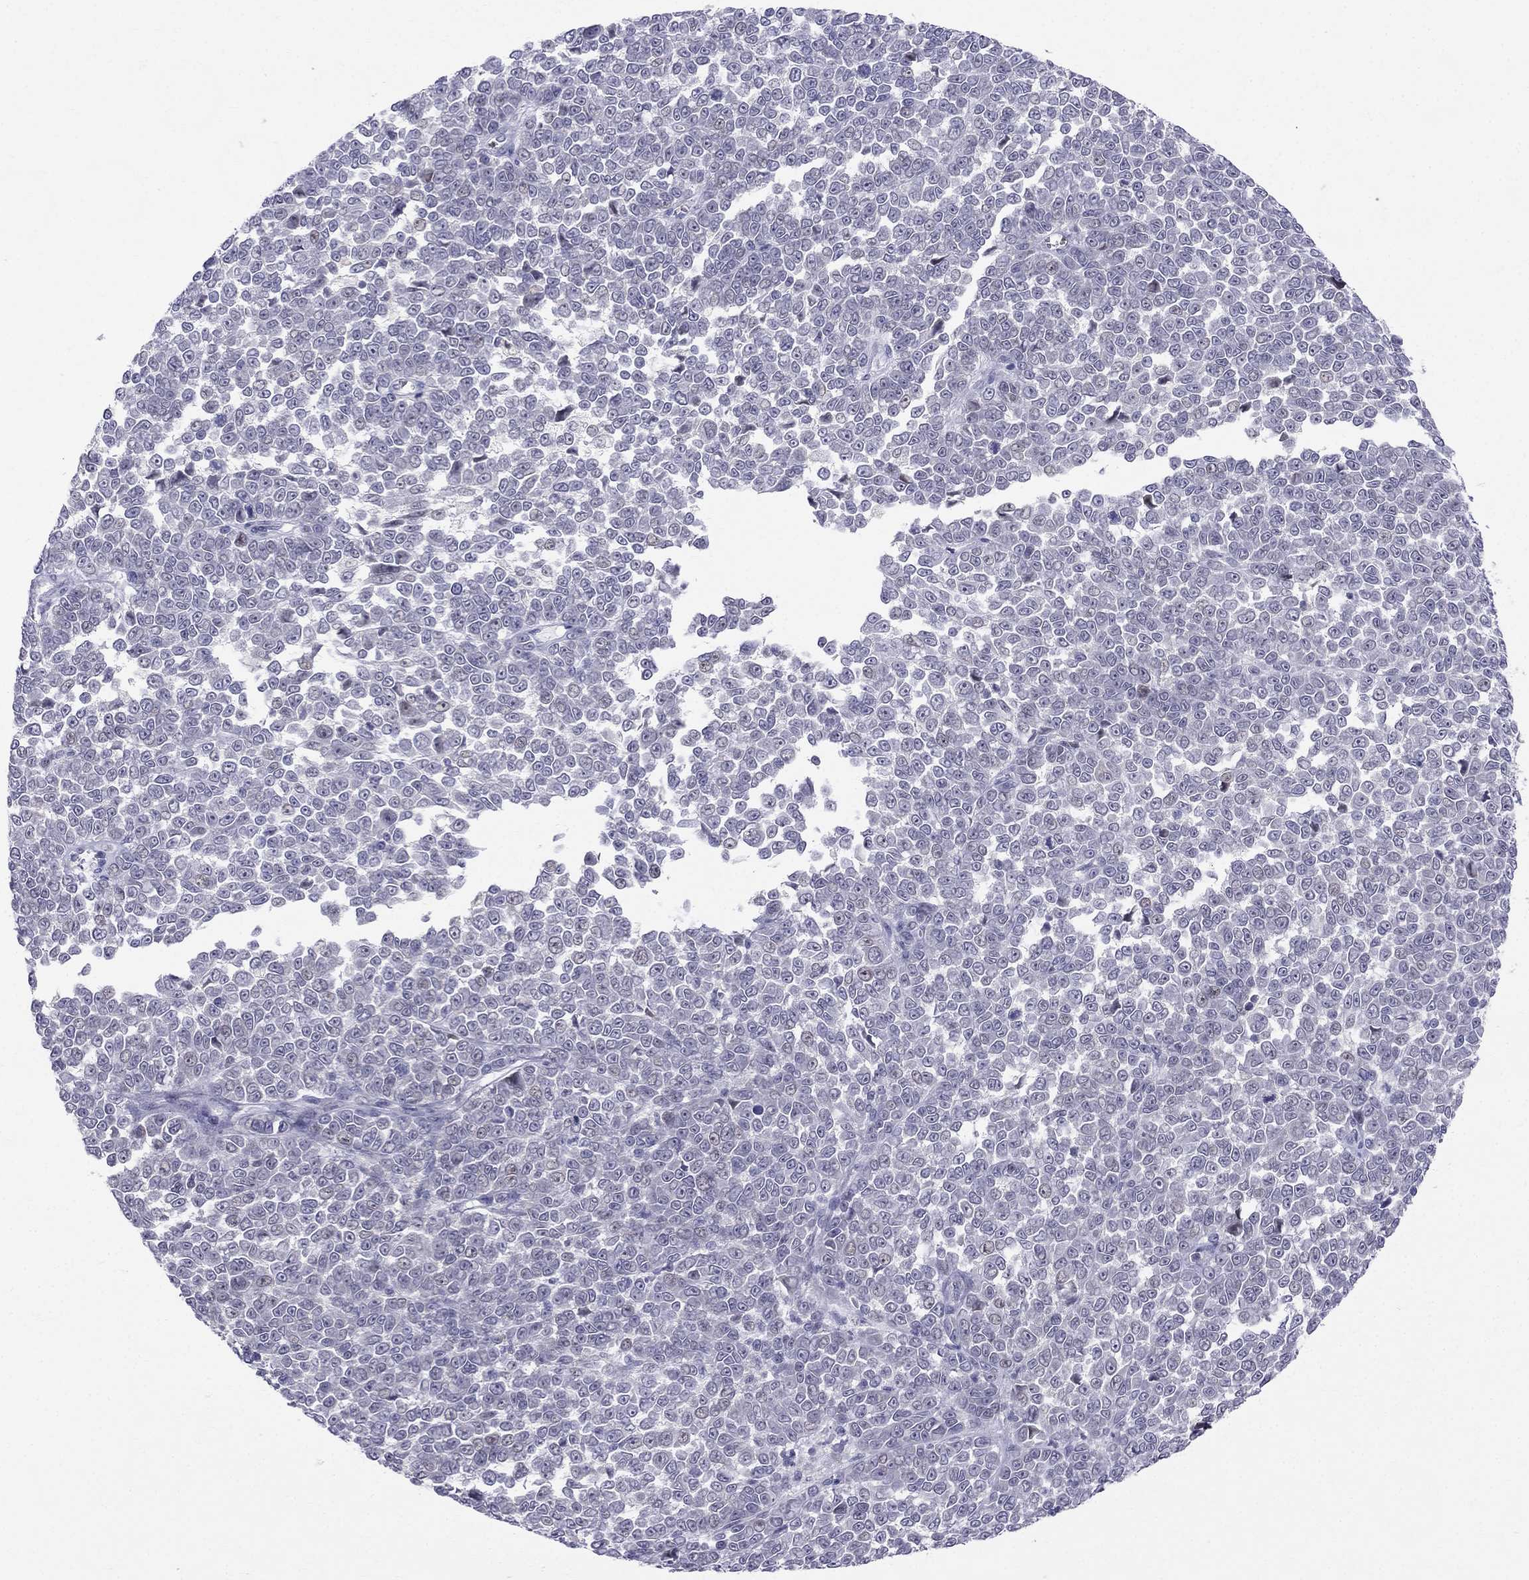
{"staining": {"intensity": "negative", "quantity": "none", "location": "none"}, "tissue": "melanoma", "cell_type": "Tumor cells", "image_type": "cancer", "snomed": [{"axis": "morphology", "description": "Malignant melanoma, NOS"}, {"axis": "topography", "description": "Skin"}], "caption": "A micrograph of melanoma stained for a protein shows no brown staining in tumor cells.", "gene": "BAG5", "patient": {"sex": "female", "age": 95}}